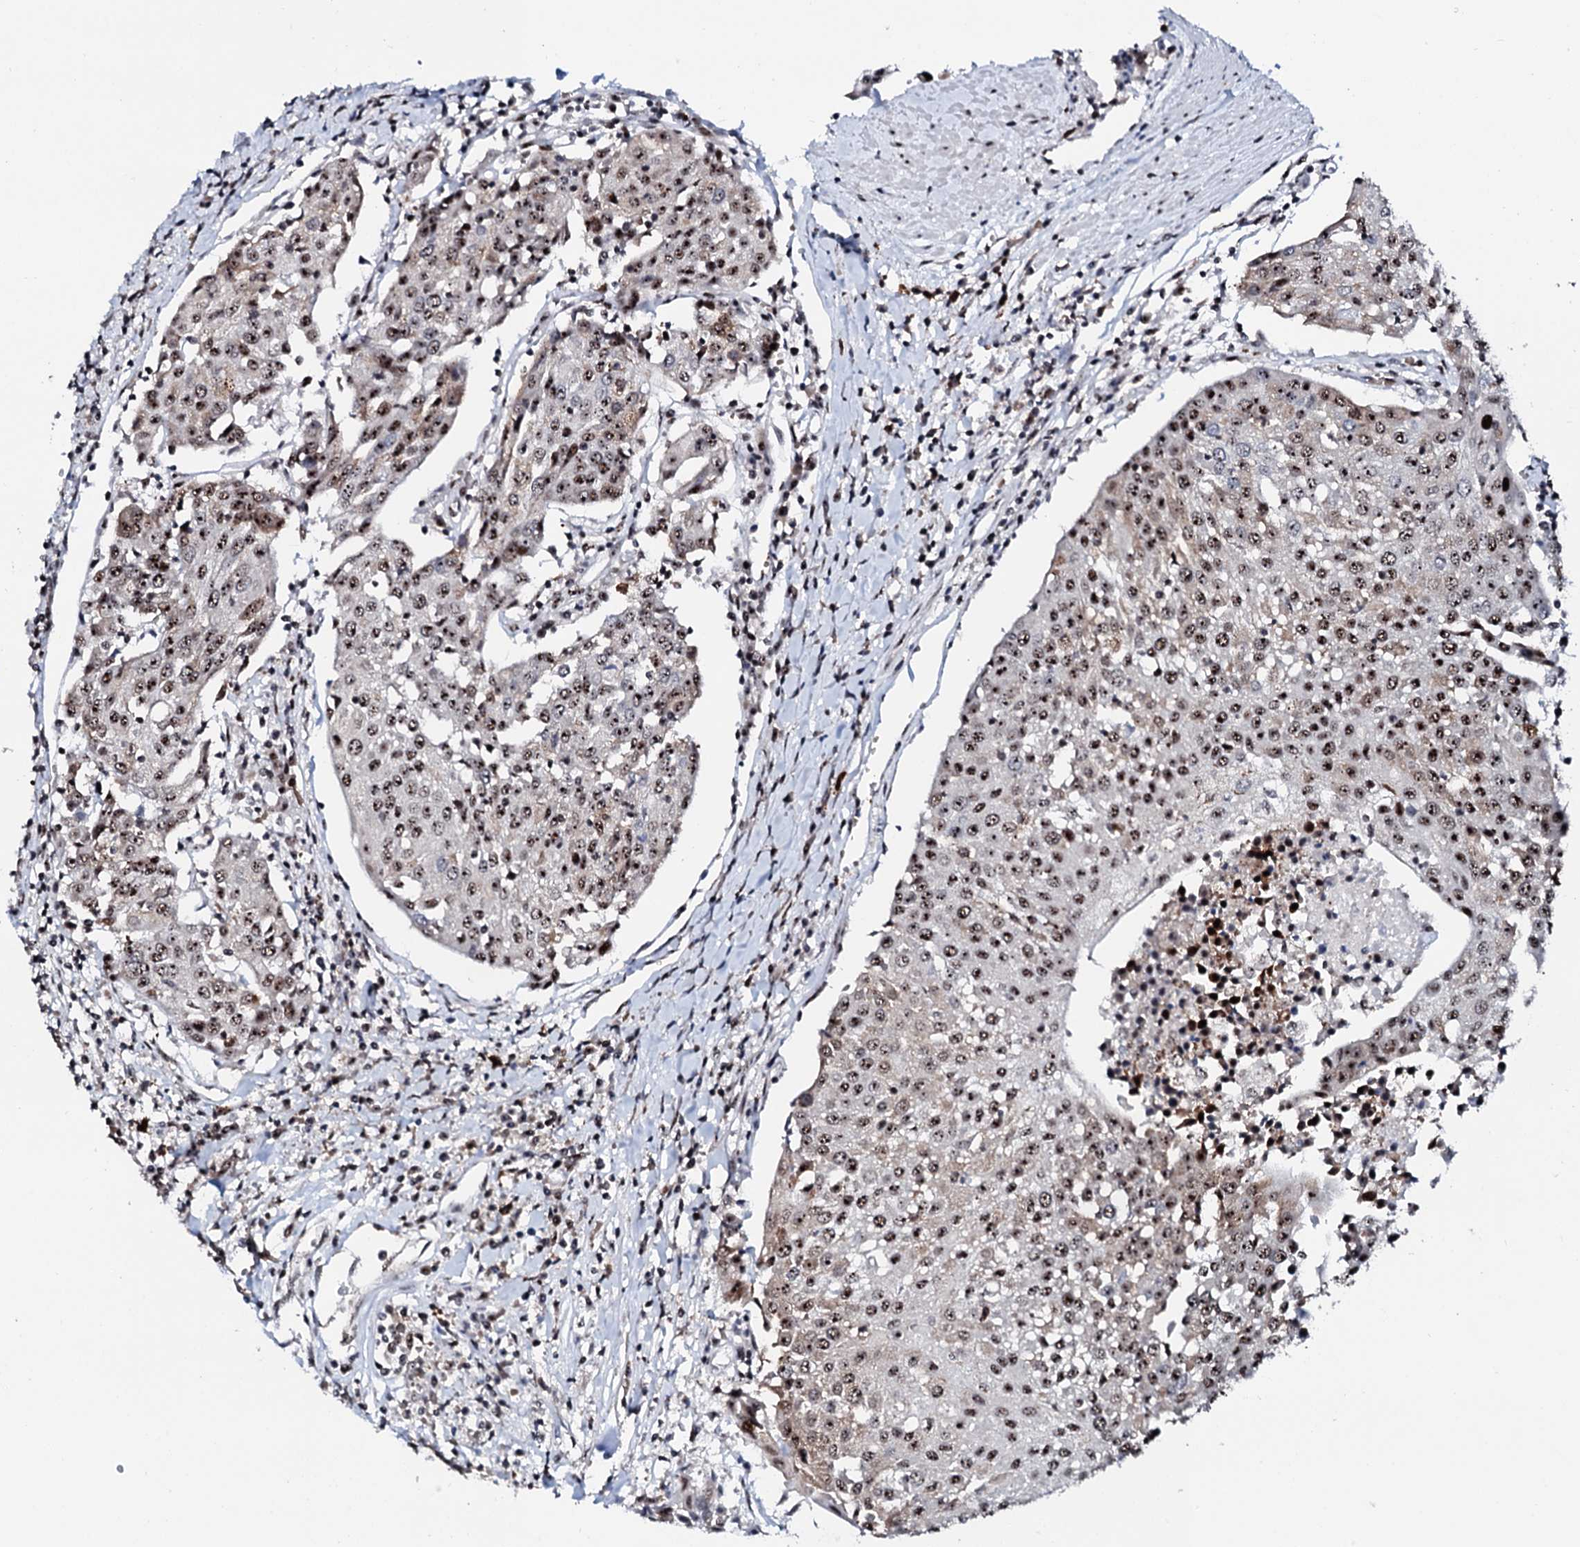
{"staining": {"intensity": "moderate", "quantity": ">75%", "location": "nuclear"}, "tissue": "urothelial cancer", "cell_type": "Tumor cells", "image_type": "cancer", "snomed": [{"axis": "morphology", "description": "Urothelial carcinoma, High grade"}, {"axis": "topography", "description": "Urinary bladder"}], "caption": "An immunohistochemistry photomicrograph of neoplastic tissue is shown. Protein staining in brown shows moderate nuclear positivity in urothelial cancer within tumor cells.", "gene": "NEUROG3", "patient": {"sex": "female", "age": 85}}